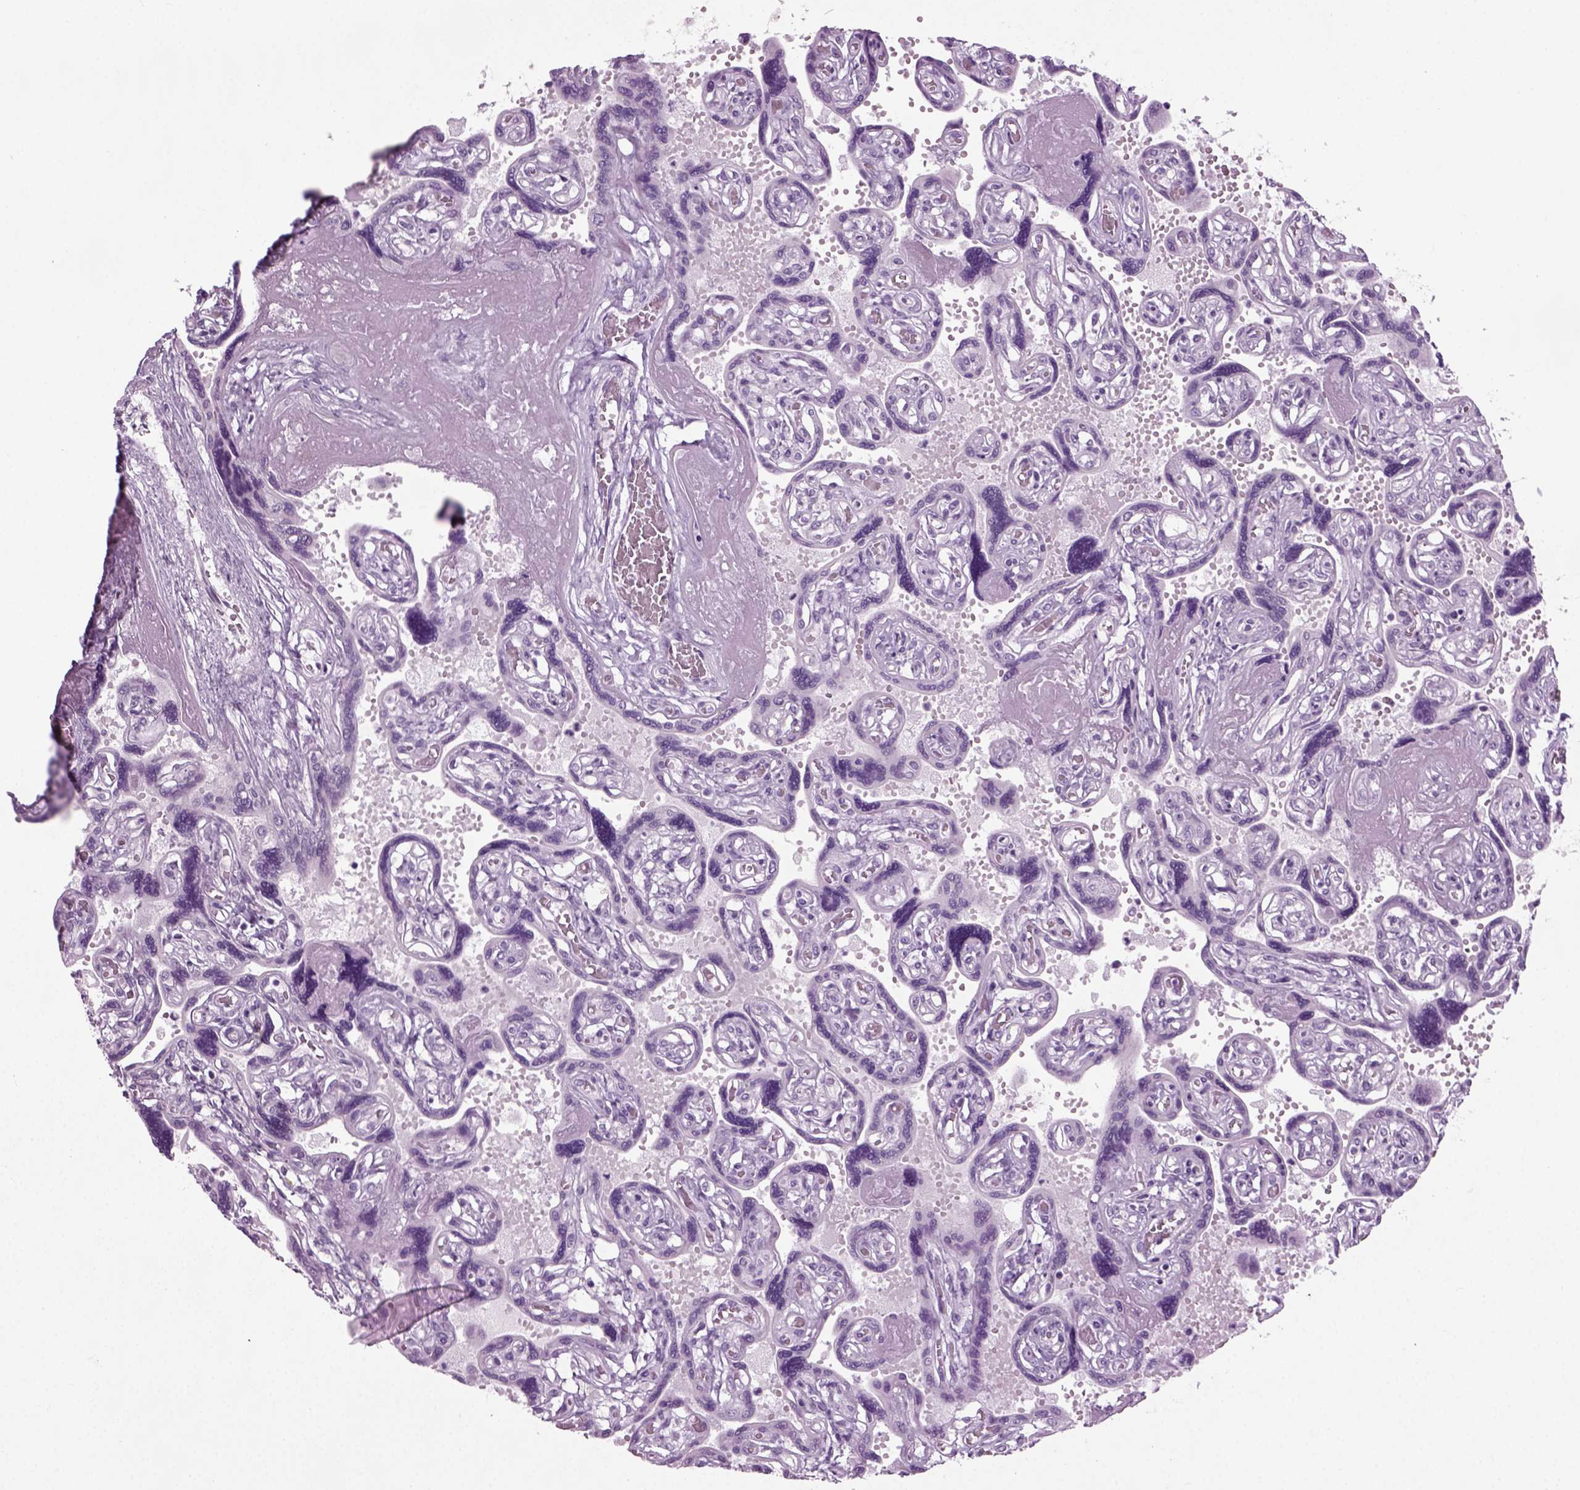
{"staining": {"intensity": "negative", "quantity": "none", "location": "none"}, "tissue": "placenta", "cell_type": "Decidual cells", "image_type": "normal", "snomed": [{"axis": "morphology", "description": "Normal tissue, NOS"}, {"axis": "topography", "description": "Placenta"}], "caption": "High power microscopy histopathology image of an IHC image of normal placenta, revealing no significant positivity in decidual cells. (DAB (3,3'-diaminobenzidine) immunohistochemistry (IHC) with hematoxylin counter stain).", "gene": "PRLH", "patient": {"sex": "female", "age": 32}}